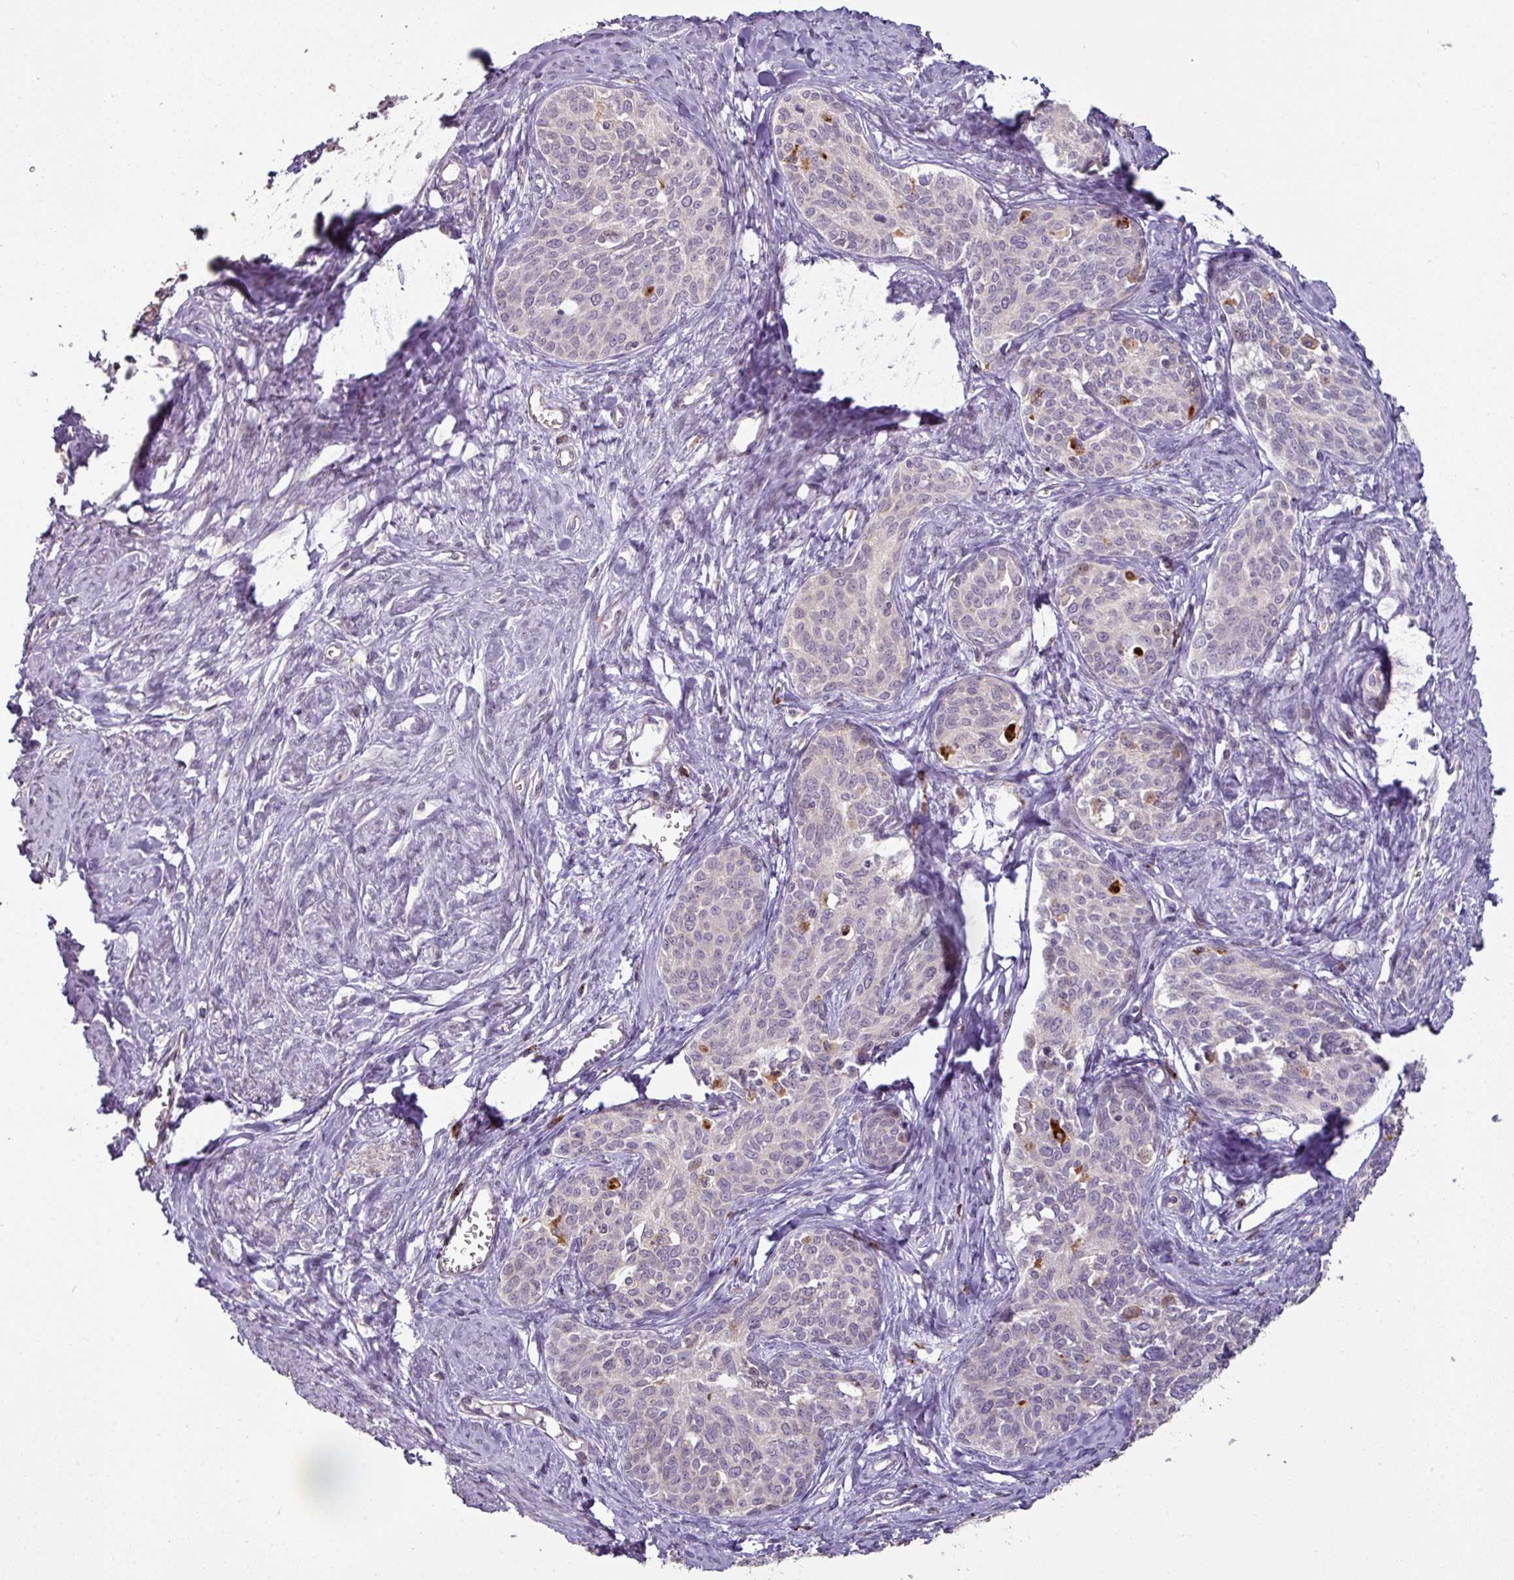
{"staining": {"intensity": "negative", "quantity": "none", "location": "none"}, "tissue": "cervical cancer", "cell_type": "Tumor cells", "image_type": "cancer", "snomed": [{"axis": "morphology", "description": "Squamous cell carcinoma, NOS"}, {"axis": "morphology", "description": "Adenocarcinoma, NOS"}, {"axis": "topography", "description": "Cervix"}], "caption": "The micrograph reveals no staining of tumor cells in cervical squamous cell carcinoma. (Stains: DAB immunohistochemistry (IHC) with hematoxylin counter stain, Microscopy: brightfield microscopy at high magnification).", "gene": "CXCR5", "patient": {"sex": "female", "age": 52}}